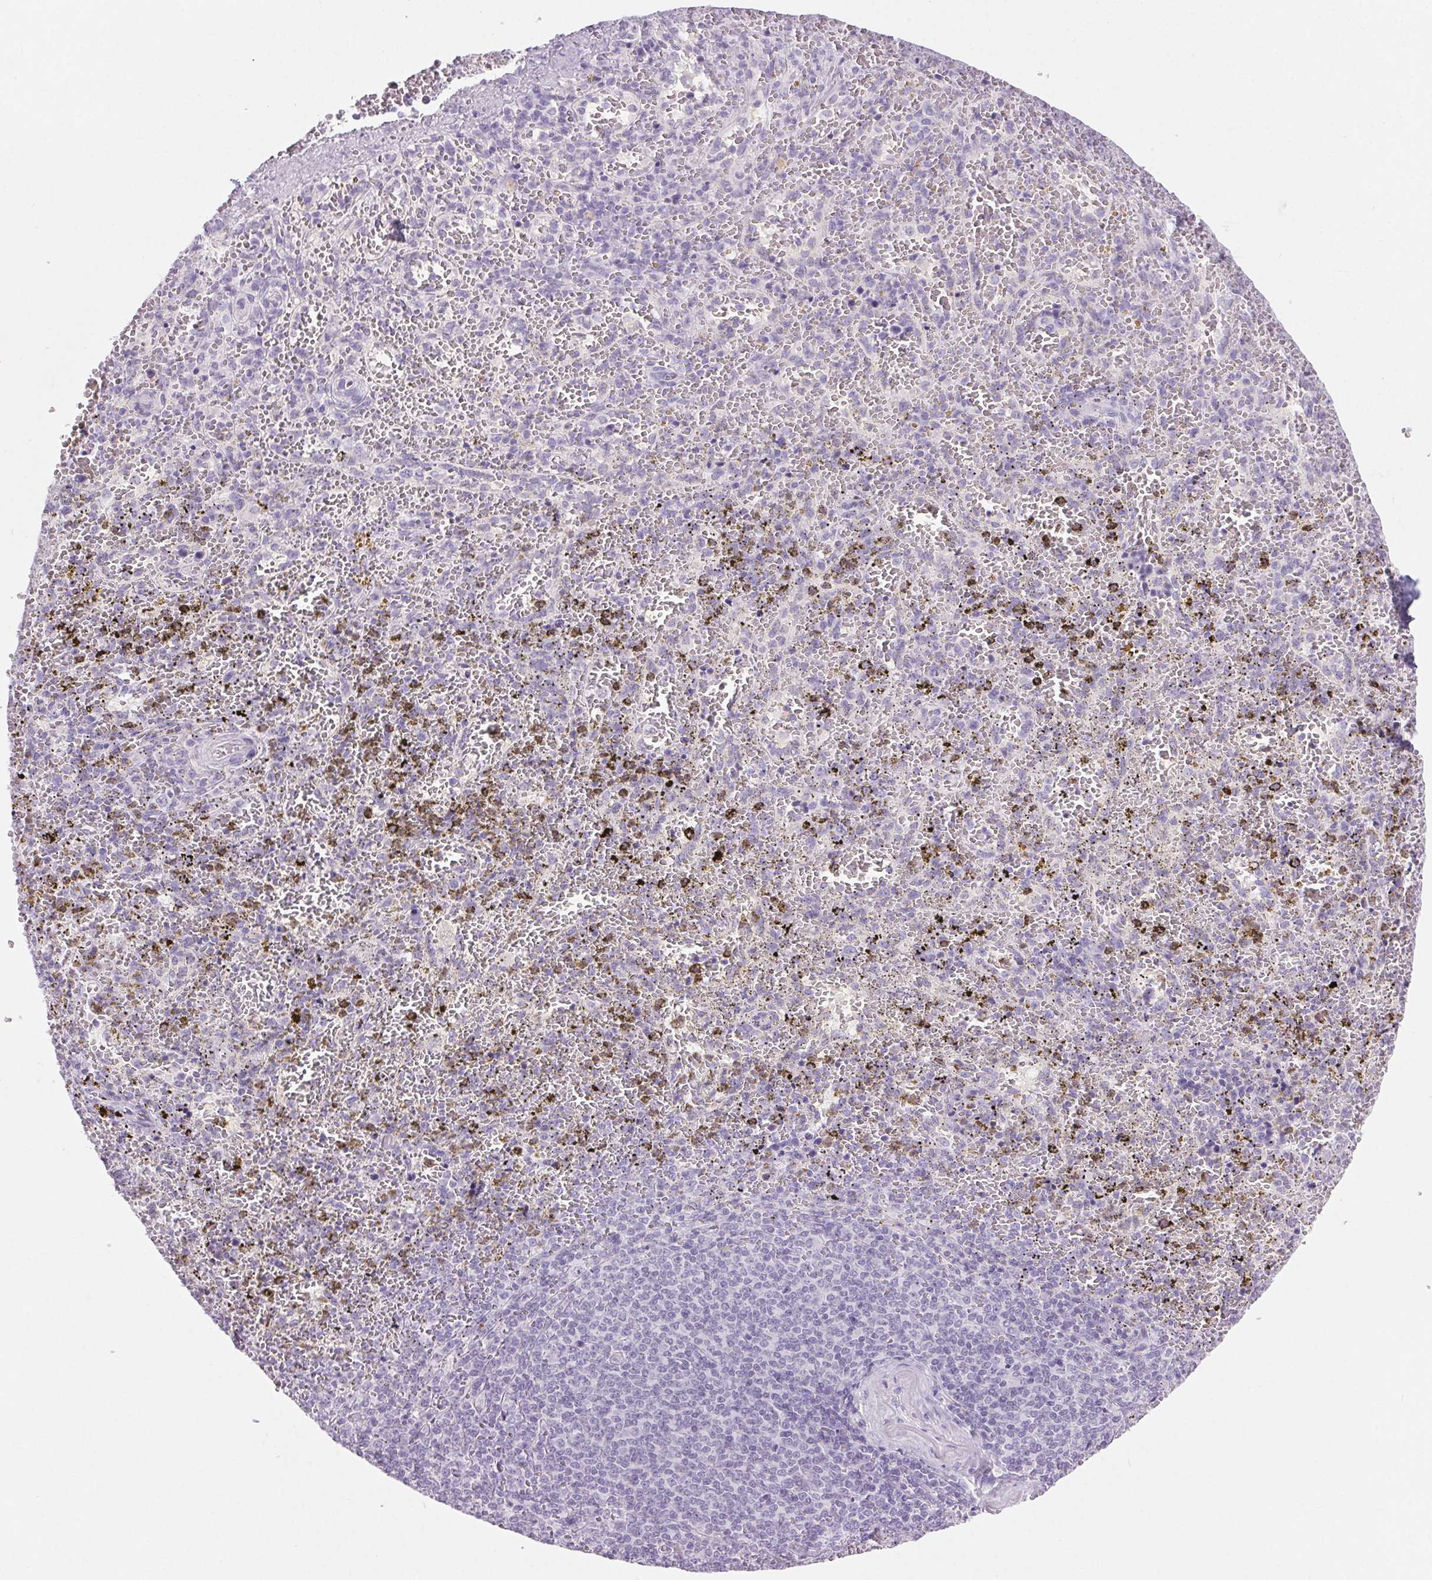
{"staining": {"intensity": "negative", "quantity": "none", "location": "none"}, "tissue": "spleen", "cell_type": "Cells in red pulp", "image_type": "normal", "snomed": [{"axis": "morphology", "description": "Normal tissue, NOS"}, {"axis": "topography", "description": "Spleen"}], "caption": "Immunohistochemistry photomicrograph of unremarkable spleen: spleen stained with DAB (3,3'-diaminobenzidine) displays no significant protein expression in cells in red pulp. (IHC, brightfield microscopy, high magnification).", "gene": "LRP2", "patient": {"sex": "female", "age": 50}}